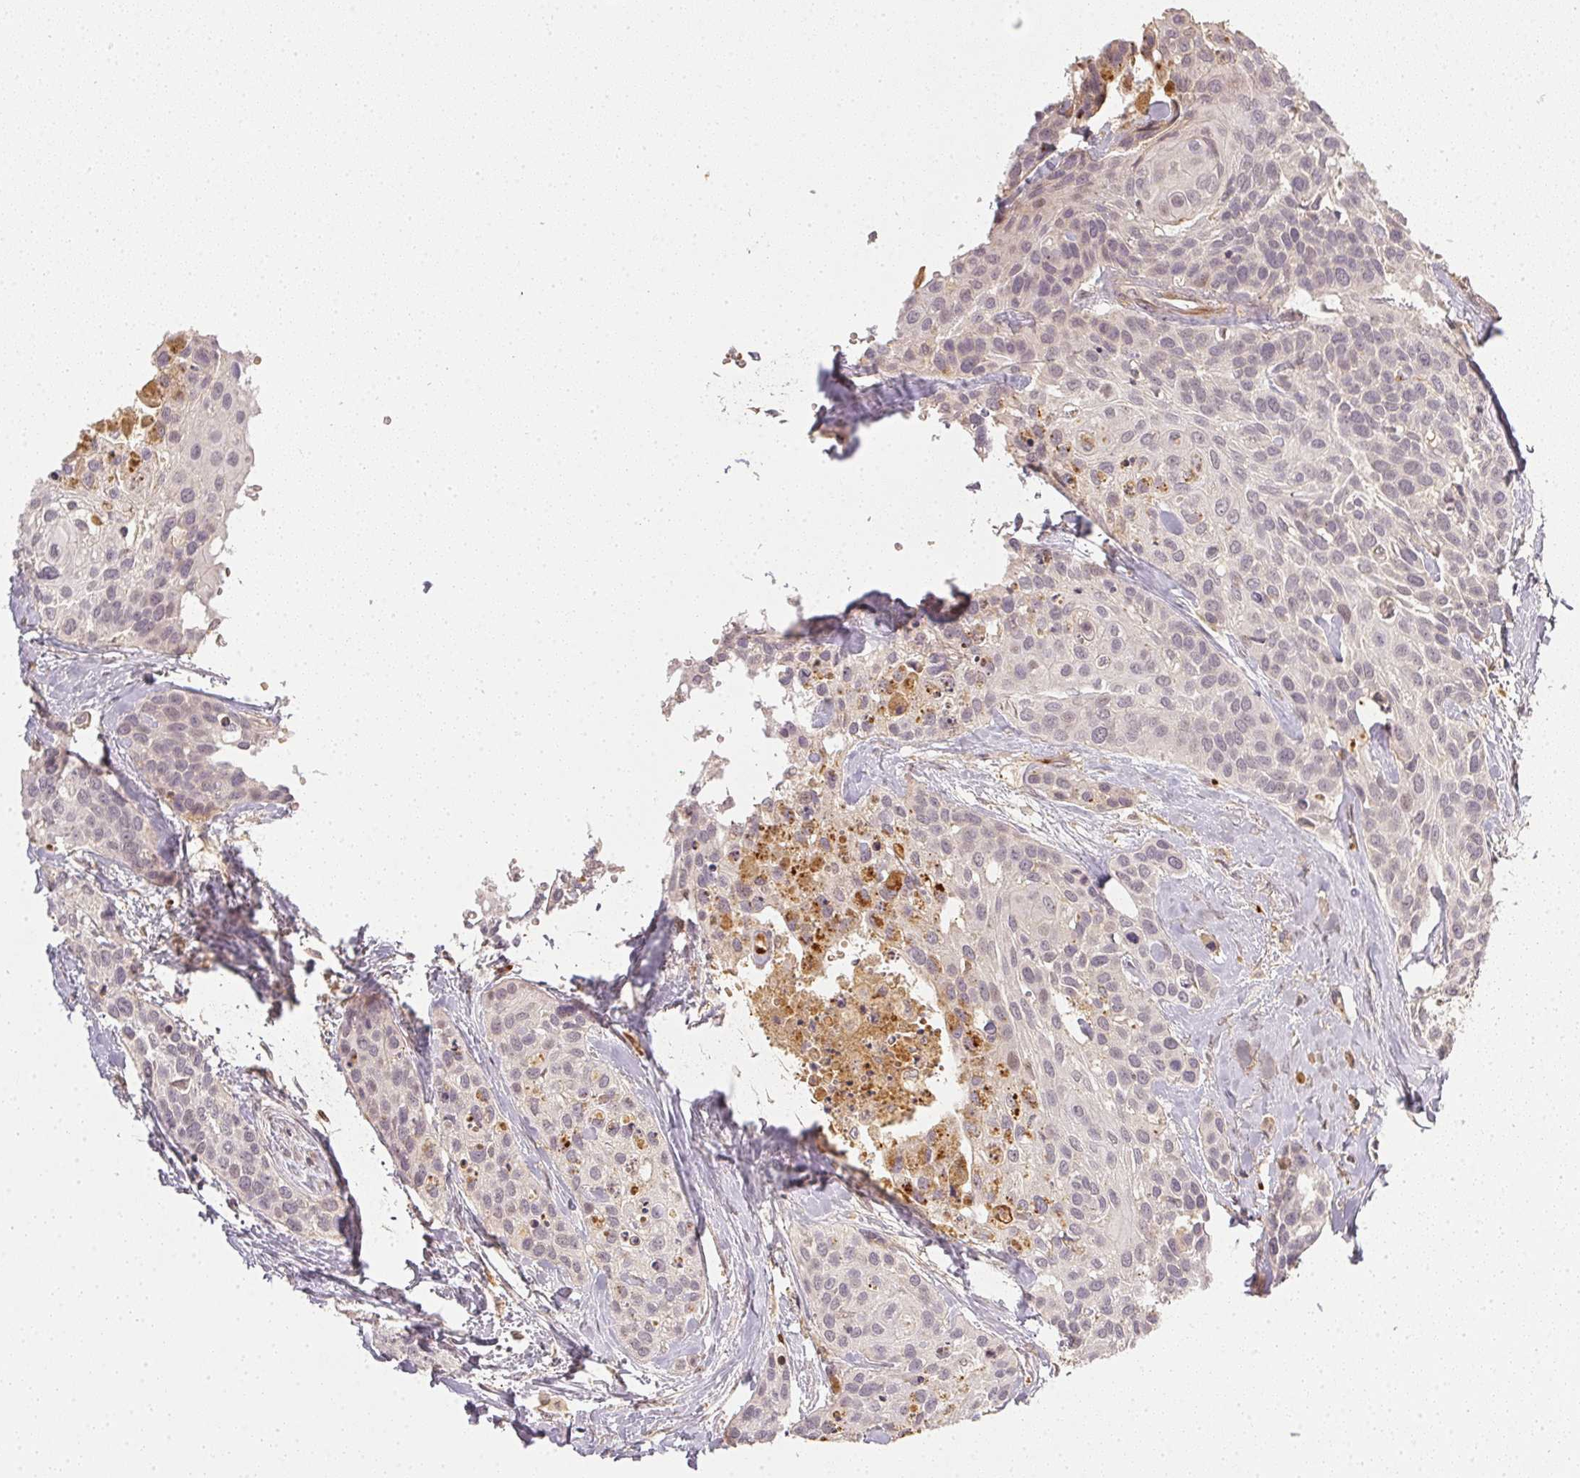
{"staining": {"intensity": "negative", "quantity": "none", "location": "none"}, "tissue": "head and neck cancer", "cell_type": "Tumor cells", "image_type": "cancer", "snomed": [{"axis": "morphology", "description": "Squamous cell carcinoma, NOS"}, {"axis": "topography", "description": "Head-Neck"}], "caption": "Immunohistochemistry (IHC) histopathology image of neoplastic tissue: head and neck squamous cell carcinoma stained with DAB demonstrates no significant protein expression in tumor cells. (DAB (3,3'-diaminobenzidine) IHC, high magnification).", "gene": "SERPINE1", "patient": {"sex": "female", "age": 50}}